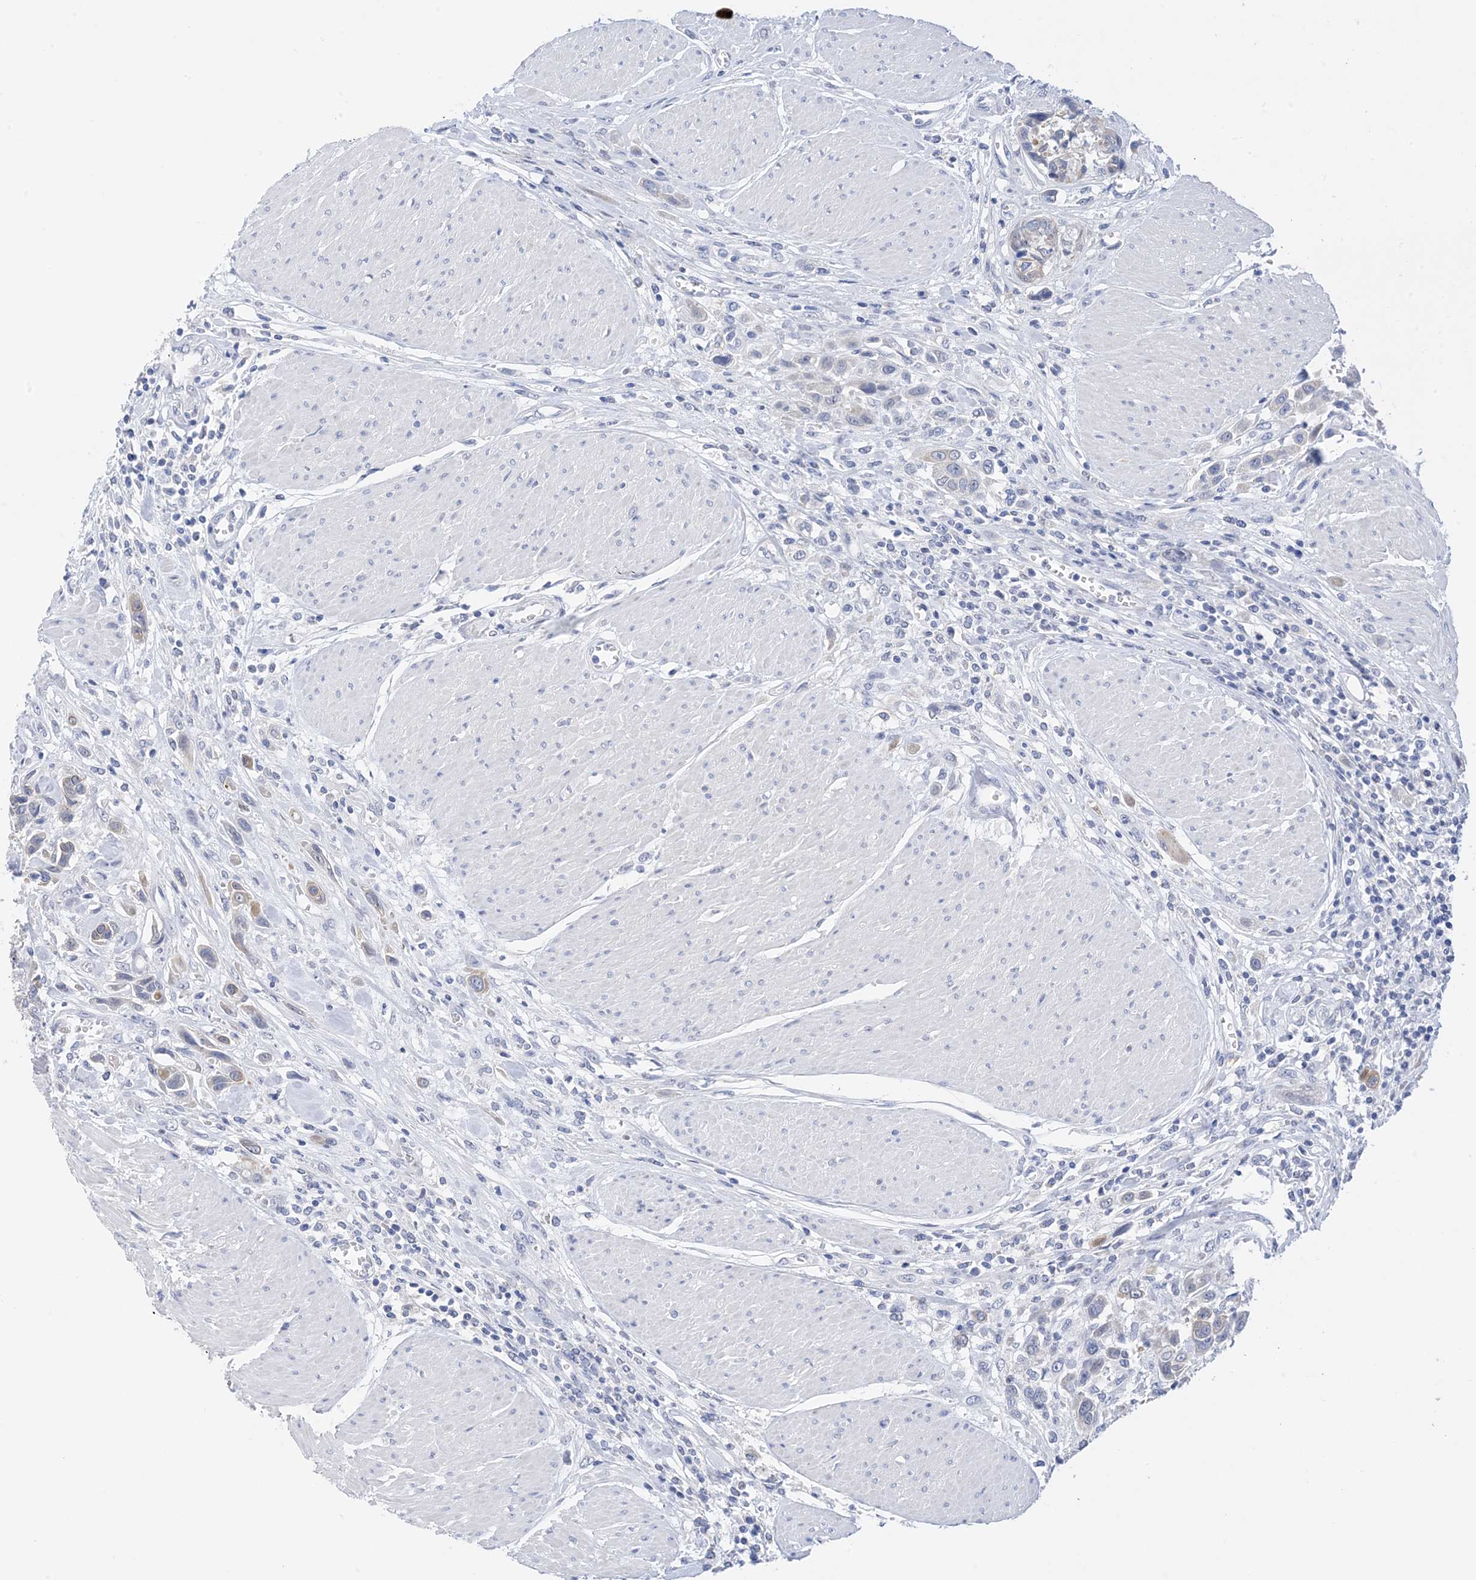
{"staining": {"intensity": "weak", "quantity": "<25%", "location": "cytoplasmic/membranous"}, "tissue": "urothelial cancer", "cell_type": "Tumor cells", "image_type": "cancer", "snomed": [{"axis": "morphology", "description": "Urothelial carcinoma, High grade"}, {"axis": "topography", "description": "Urinary bladder"}], "caption": "Tumor cells show no significant expression in high-grade urothelial carcinoma.", "gene": "PLK4", "patient": {"sex": "male", "age": 50}}